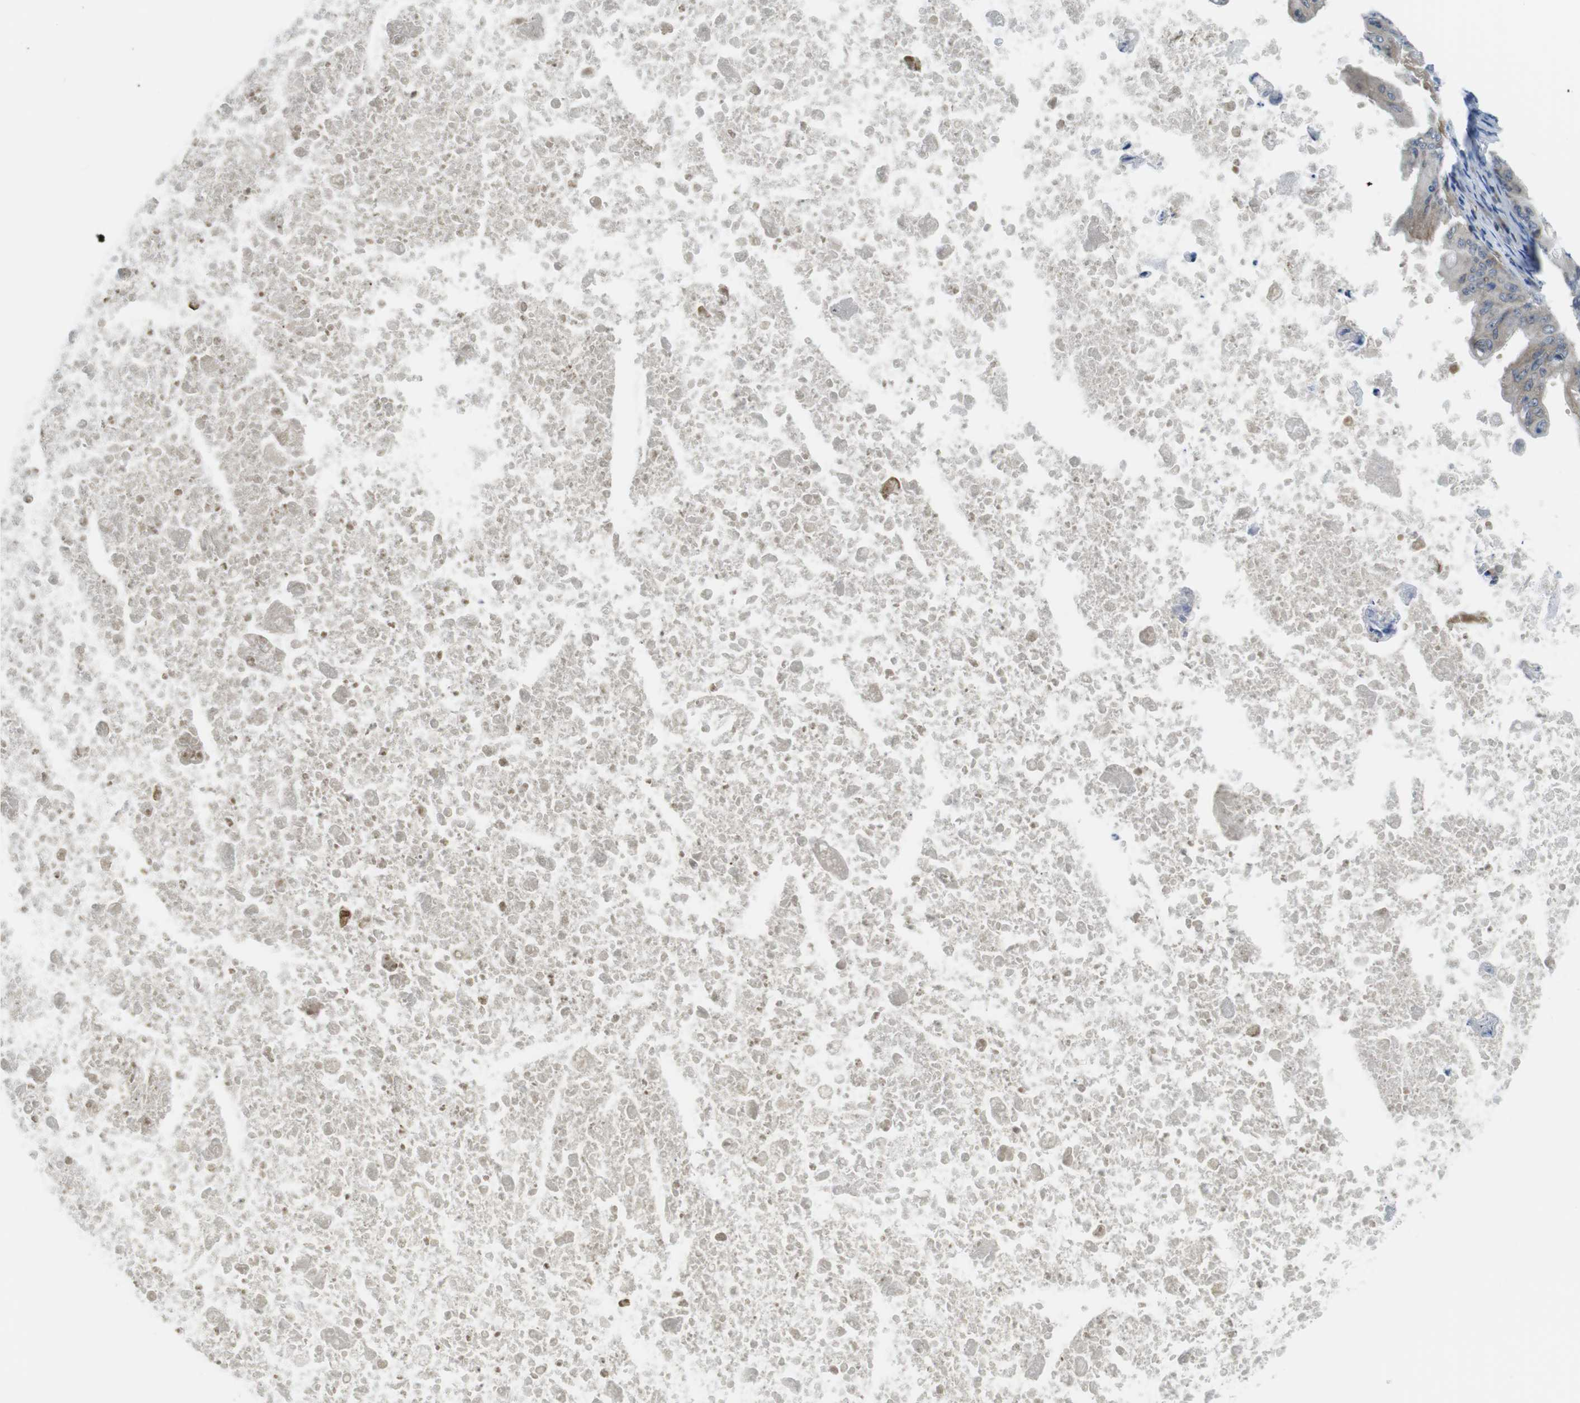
{"staining": {"intensity": "weak", "quantity": ">75%", "location": "cytoplasmic/membranous"}, "tissue": "ovarian cancer", "cell_type": "Tumor cells", "image_type": "cancer", "snomed": [{"axis": "morphology", "description": "Cystadenocarcinoma, mucinous, NOS"}, {"axis": "topography", "description": "Ovary"}], "caption": "Weak cytoplasmic/membranous staining for a protein is seen in about >75% of tumor cells of ovarian cancer using immunohistochemistry (IHC).", "gene": "KCNE3", "patient": {"sex": "female", "age": 37}}